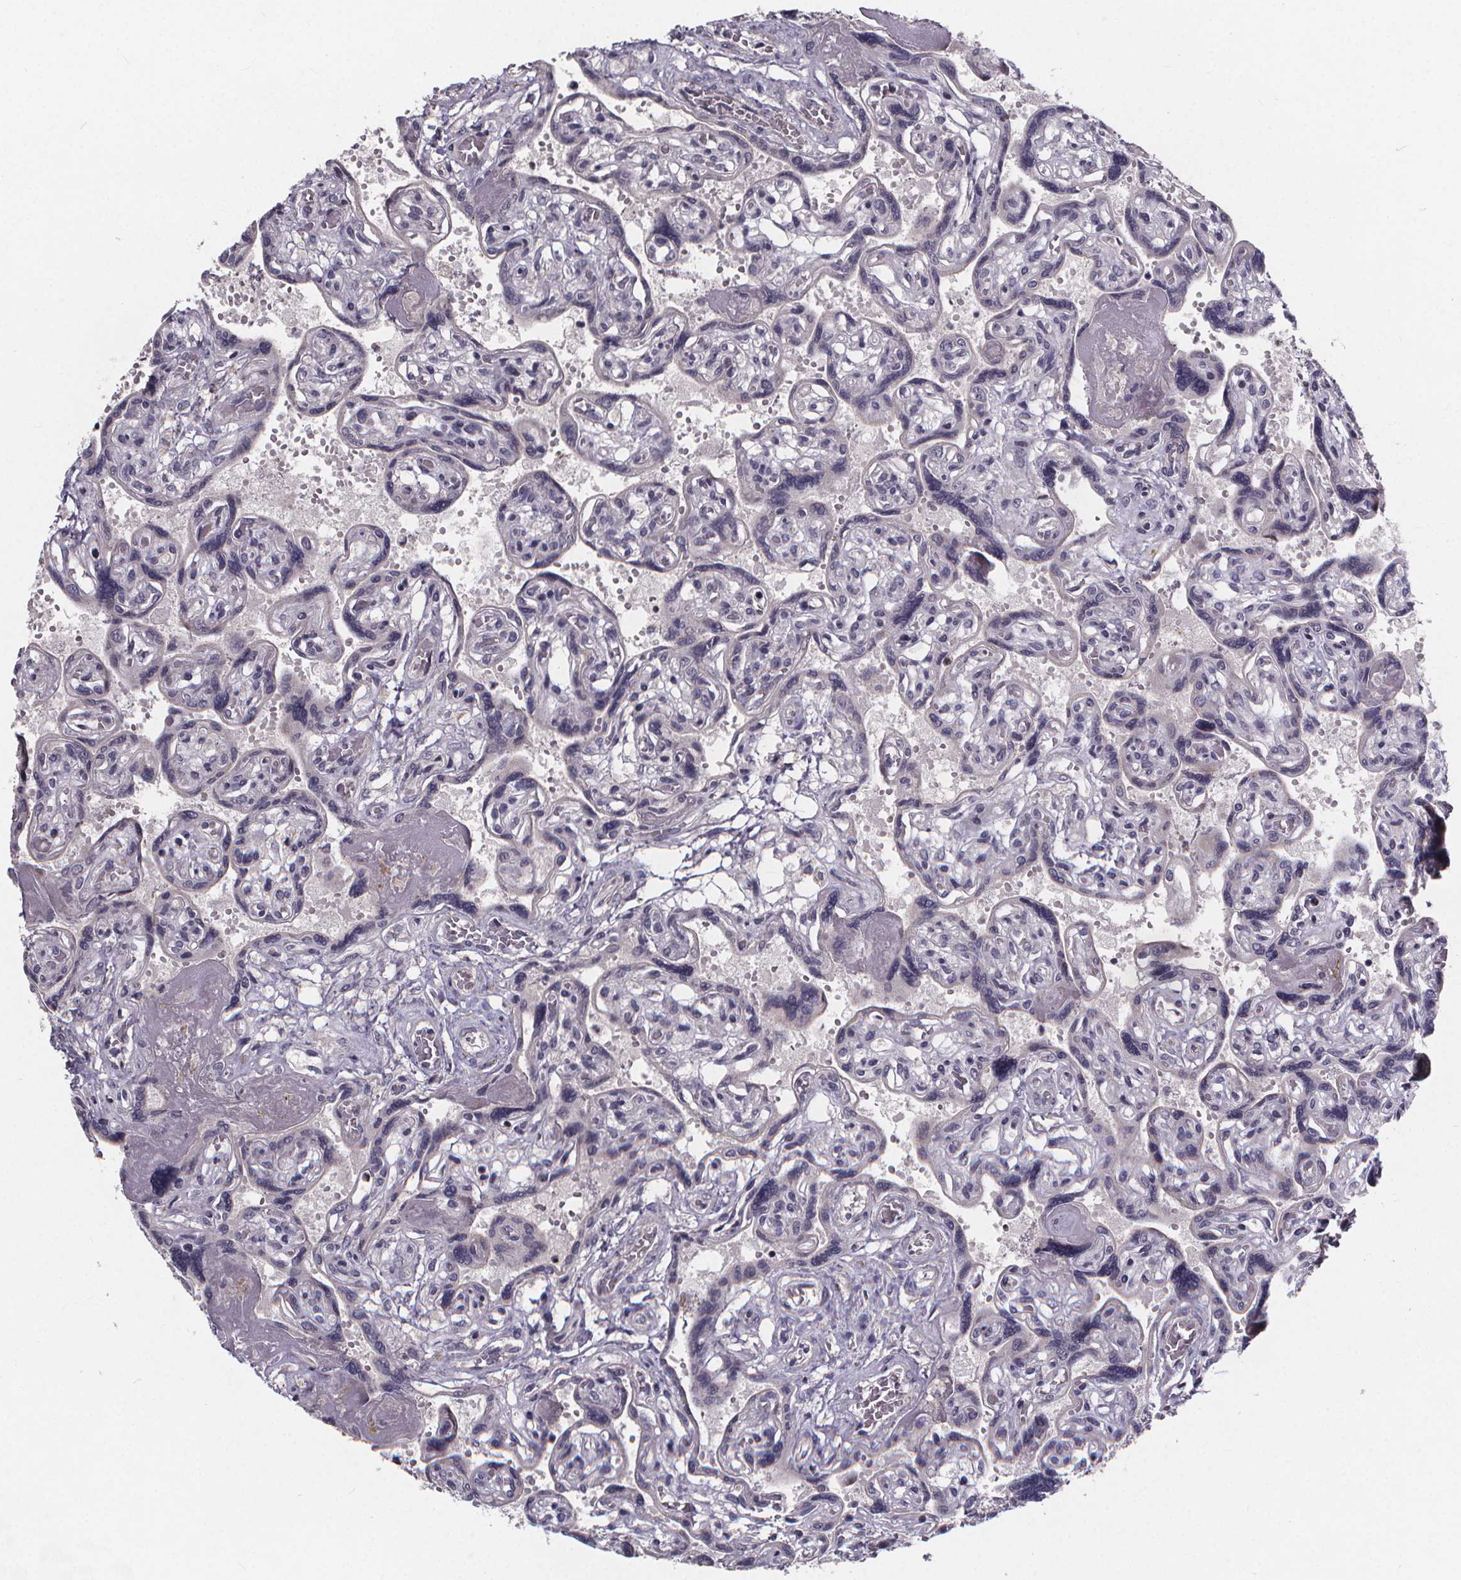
{"staining": {"intensity": "negative", "quantity": "none", "location": "none"}, "tissue": "placenta", "cell_type": "Decidual cells", "image_type": "normal", "snomed": [{"axis": "morphology", "description": "Normal tissue, NOS"}, {"axis": "topography", "description": "Placenta"}], "caption": "There is no significant positivity in decidual cells of placenta. (IHC, brightfield microscopy, high magnification).", "gene": "FBXW2", "patient": {"sex": "female", "age": 32}}